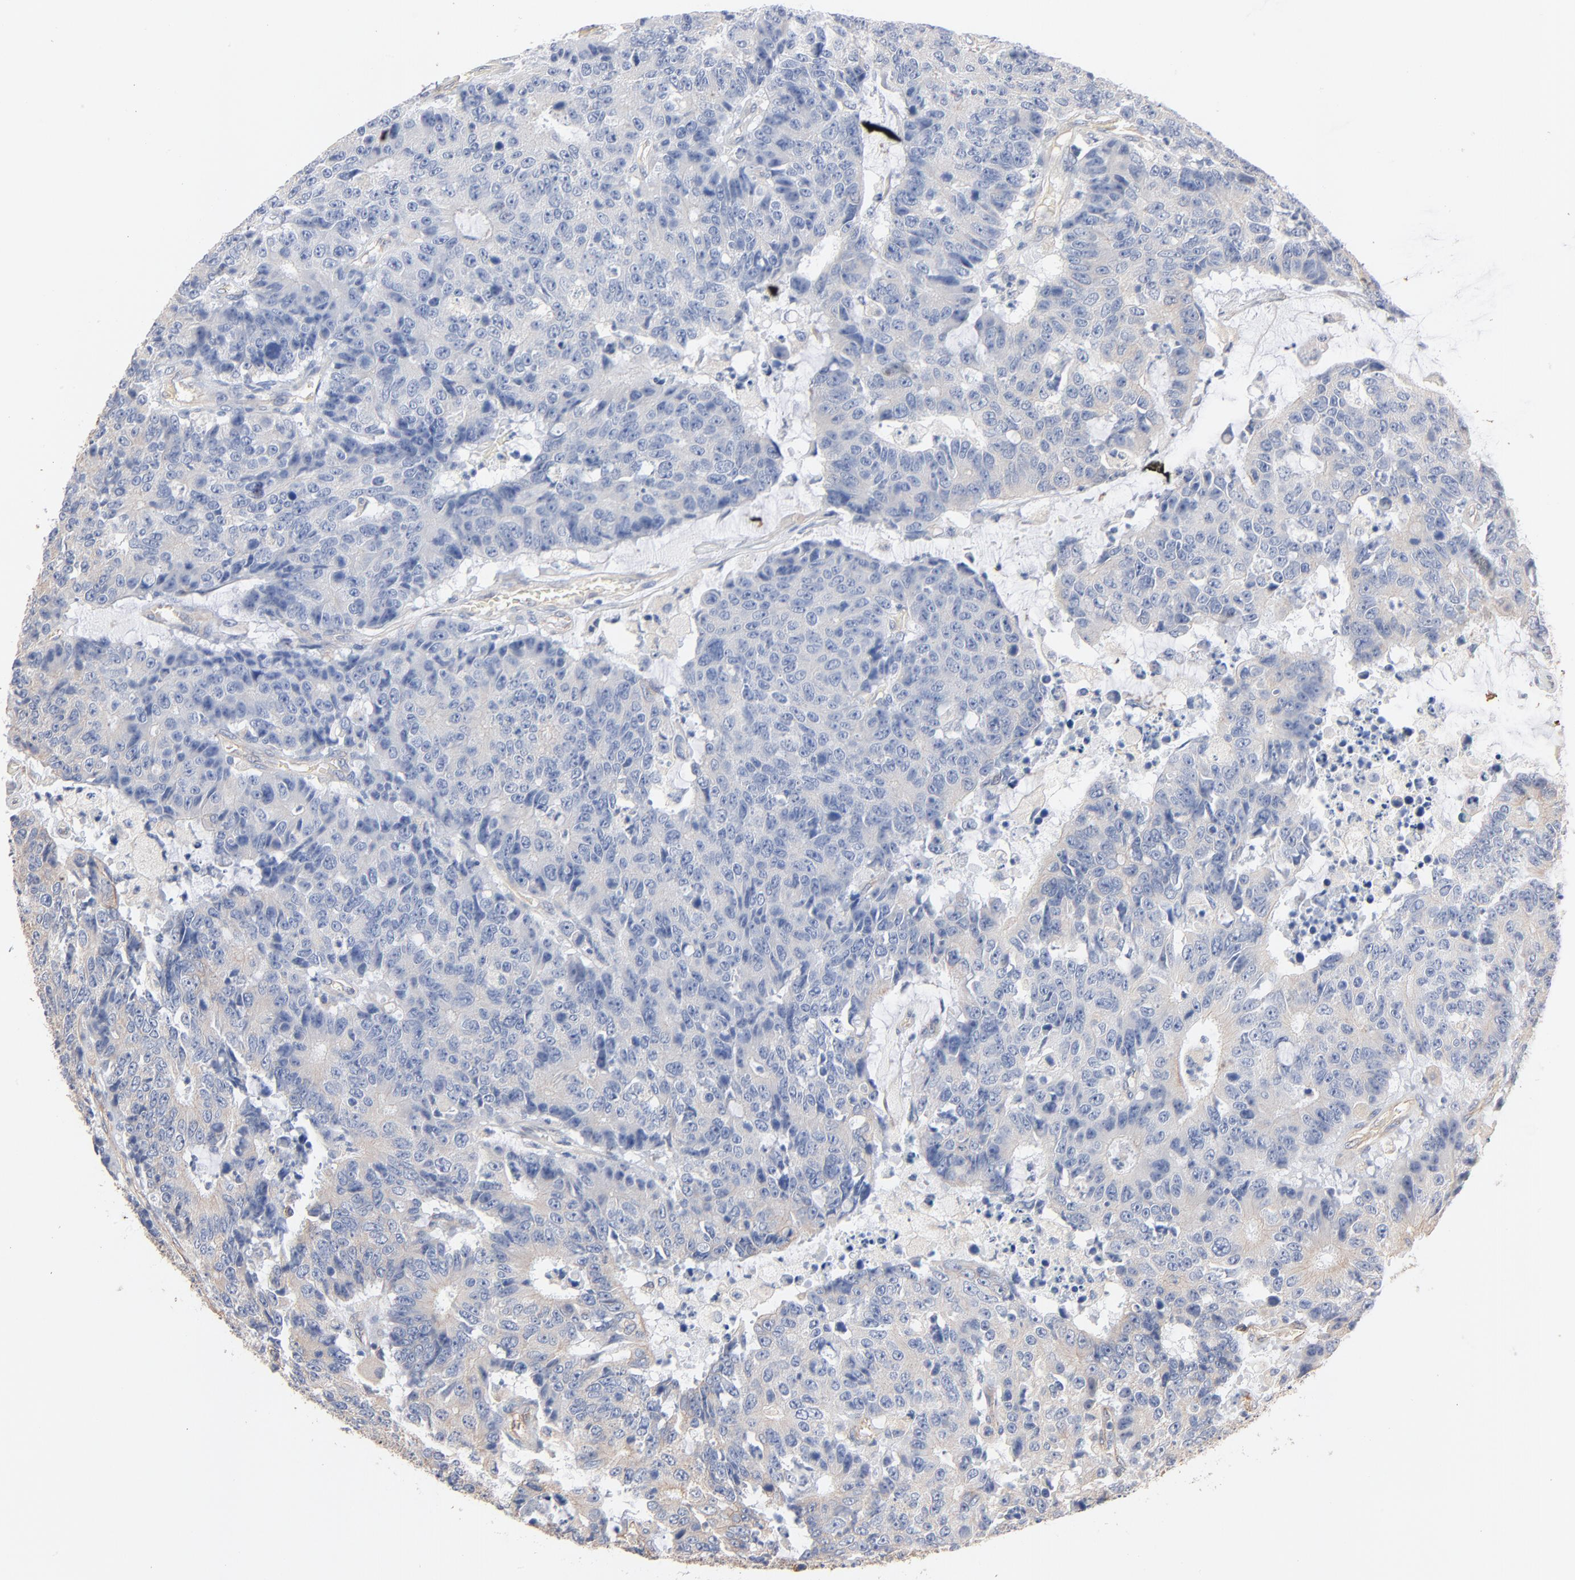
{"staining": {"intensity": "negative", "quantity": "none", "location": "none"}, "tissue": "colorectal cancer", "cell_type": "Tumor cells", "image_type": "cancer", "snomed": [{"axis": "morphology", "description": "Adenocarcinoma, NOS"}, {"axis": "topography", "description": "Colon"}], "caption": "The micrograph displays no significant staining in tumor cells of colorectal adenocarcinoma. The staining was performed using DAB to visualize the protein expression in brown, while the nuclei were stained in blue with hematoxylin (Magnification: 20x).", "gene": "ABCD4", "patient": {"sex": "female", "age": 86}}